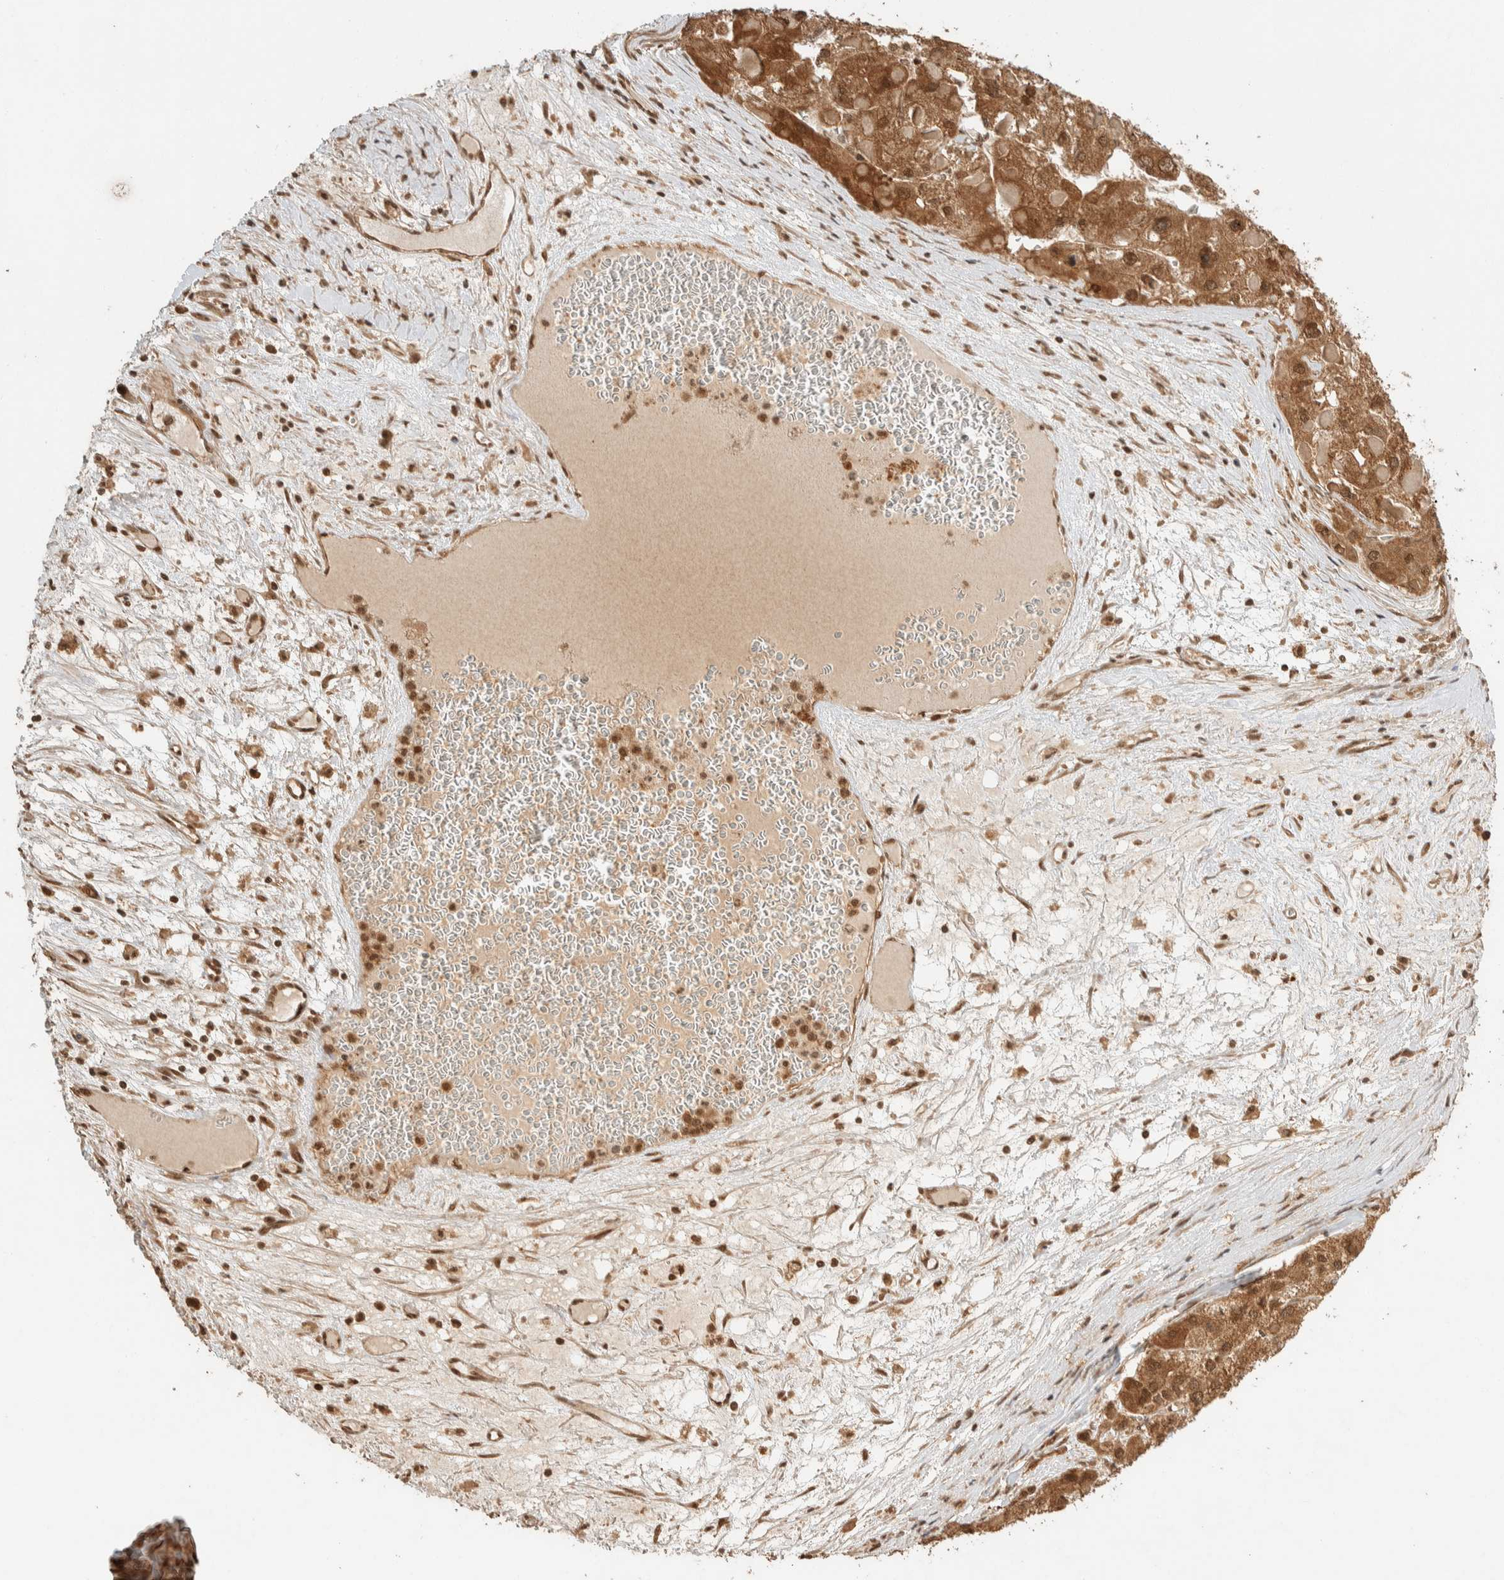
{"staining": {"intensity": "strong", "quantity": ">75%", "location": "cytoplasmic/membranous,nuclear"}, "tissue": "liver cancer", "cell_type": "Tumor cells", "image_type": "cancer", "snomed": [{"axis": "morphology", "description": "Carcinoma, Hepatocellular, NOS"}, {"axis": "topography", "description": "Liver"}], "caption": "There is high levels of strong cytoplasmic/membranous and nuclear expression in tumor cells of liver cancer, as demonstrated by immunohistochemical staining (brown color).", "gene": "ZBTB2", "patient": {"sex": "female", "age": 73}}